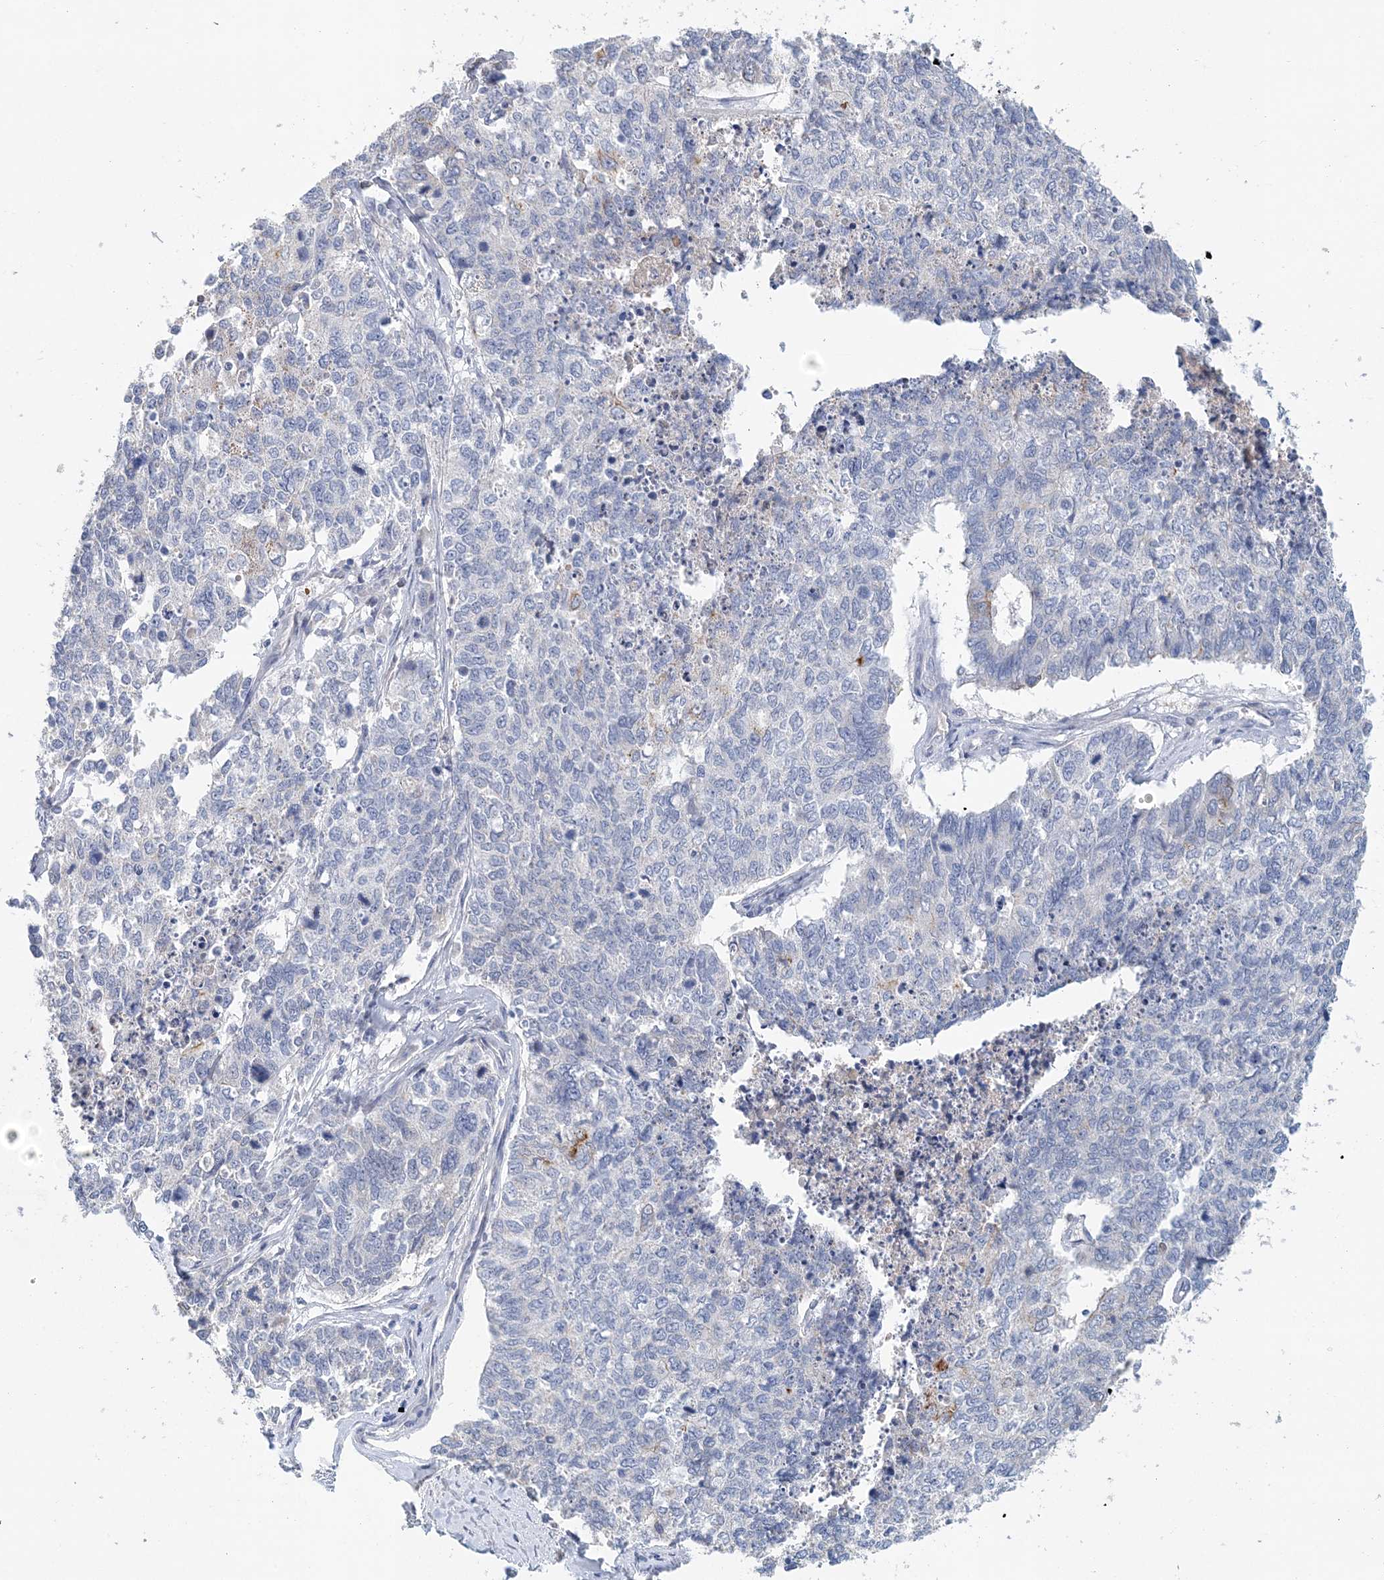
{"staining": {"intensity": "negative", "quantity": "none", "location": "none"}, "tissue": "cervical cancer", "cell_type": "Tumor cells", "image_type": "cancer", "snomed": [{"axis": "morphology", "description": "Squamous cell carcinoma, NOS"}, {"axis": "topography", "description": "Cervix"}], "caption": "A photomicrograph of cervical cancer stained for a protein demonstrates no brown staining in tumor cells.", "gene": "LRRIQ4", "patient": {"sex": "female", "age": 63}}